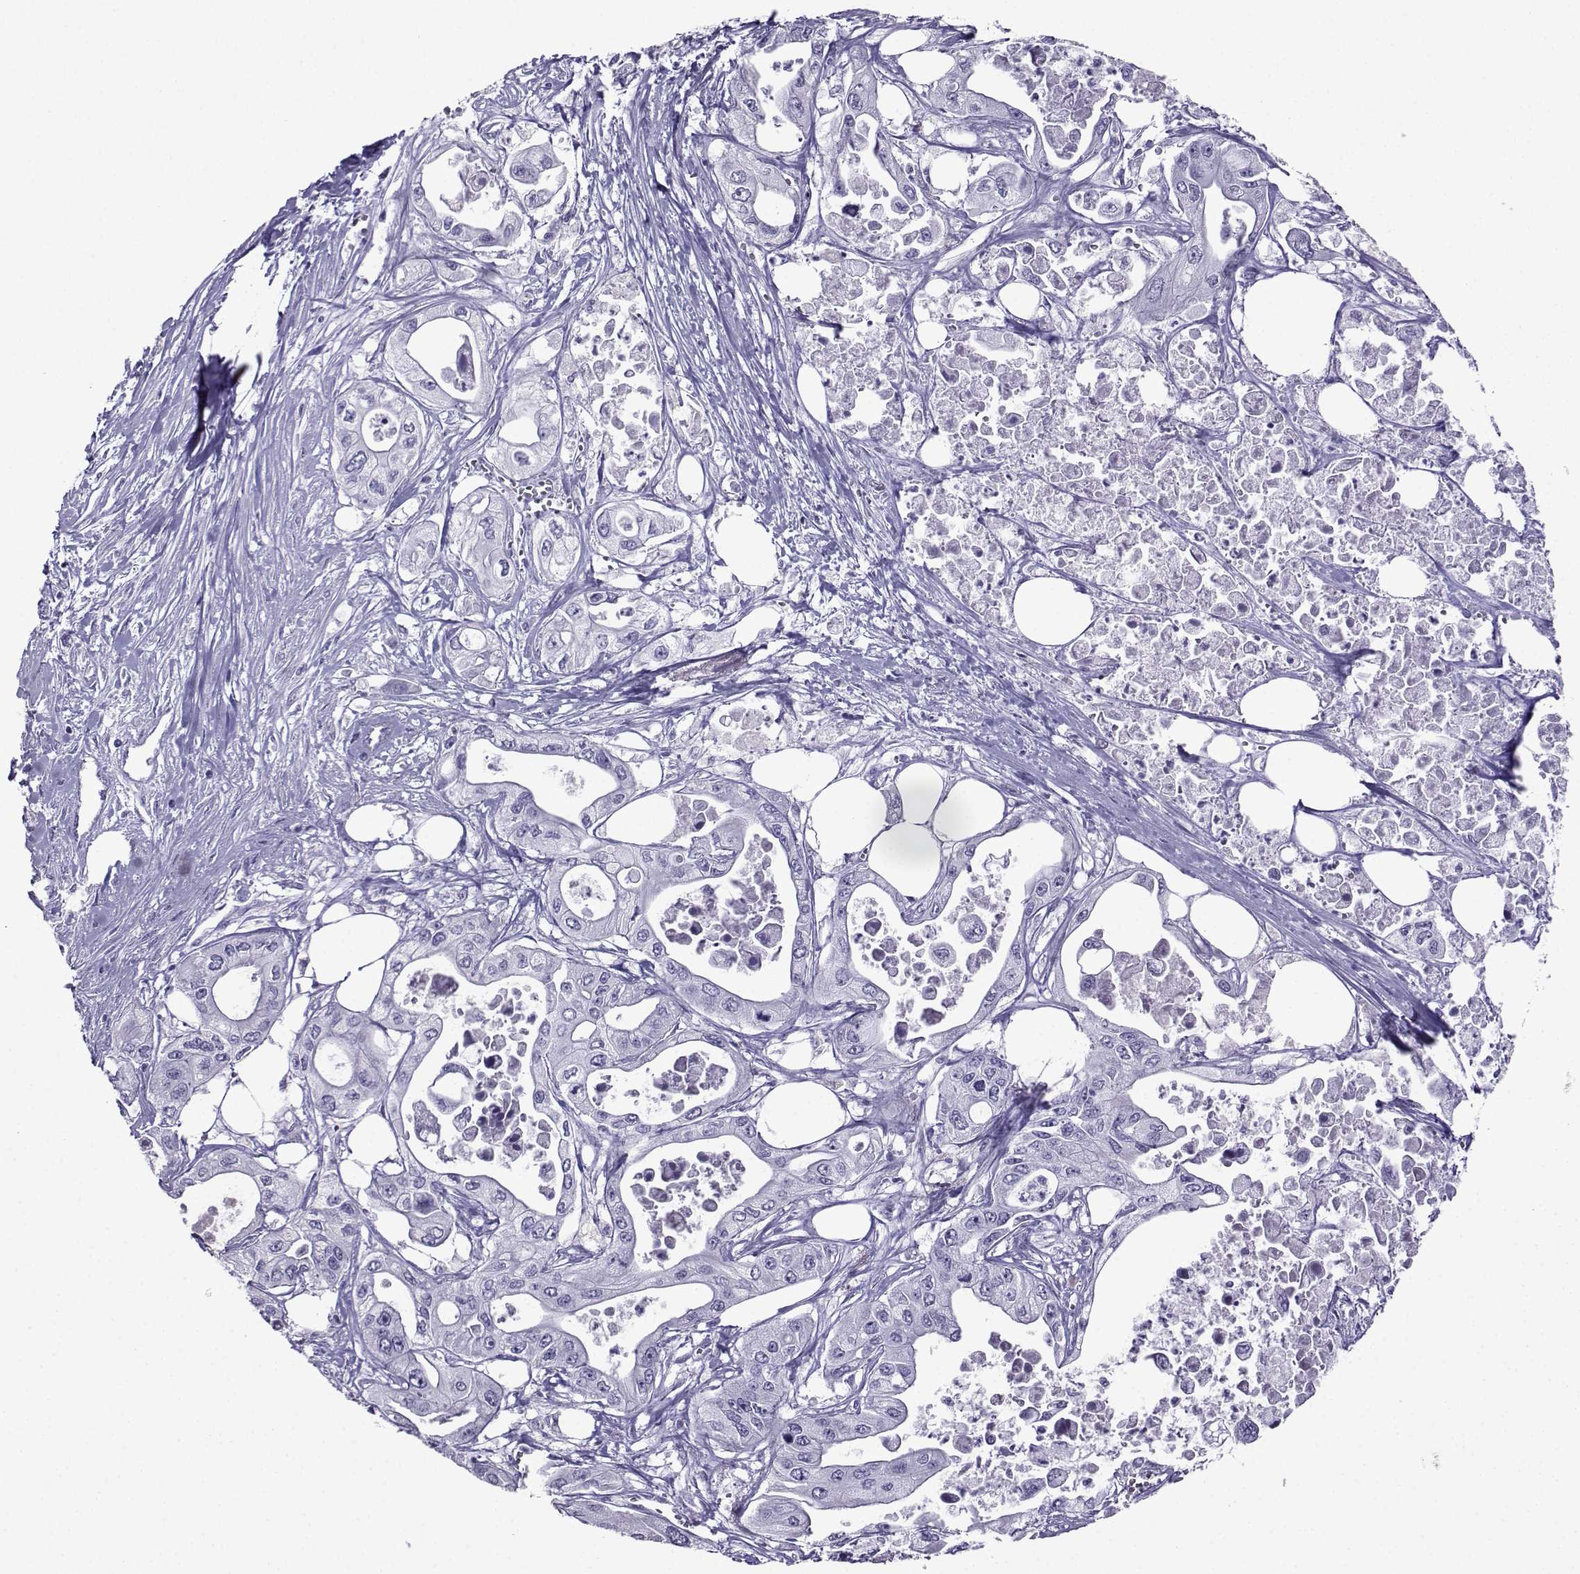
{"staining": {"intensity": "negative", "quantity": "none", "location": "none"}, "tissue": "pancreatic cancer", "cell_type": "Tumor cells", "image_type": "cancer", "snomed": [{"axis": "morphology", "description": "Adenocarcinoma, NOS"}, {"axis": "topography", "description": "Pancreas"}], "caption": "Immunohistochemistry (IHC) of pancreatic adenocarcinoma displays no staining in tumor cells.", "gene": "CD109", "patient": {"sex": "male", "age": 70}}